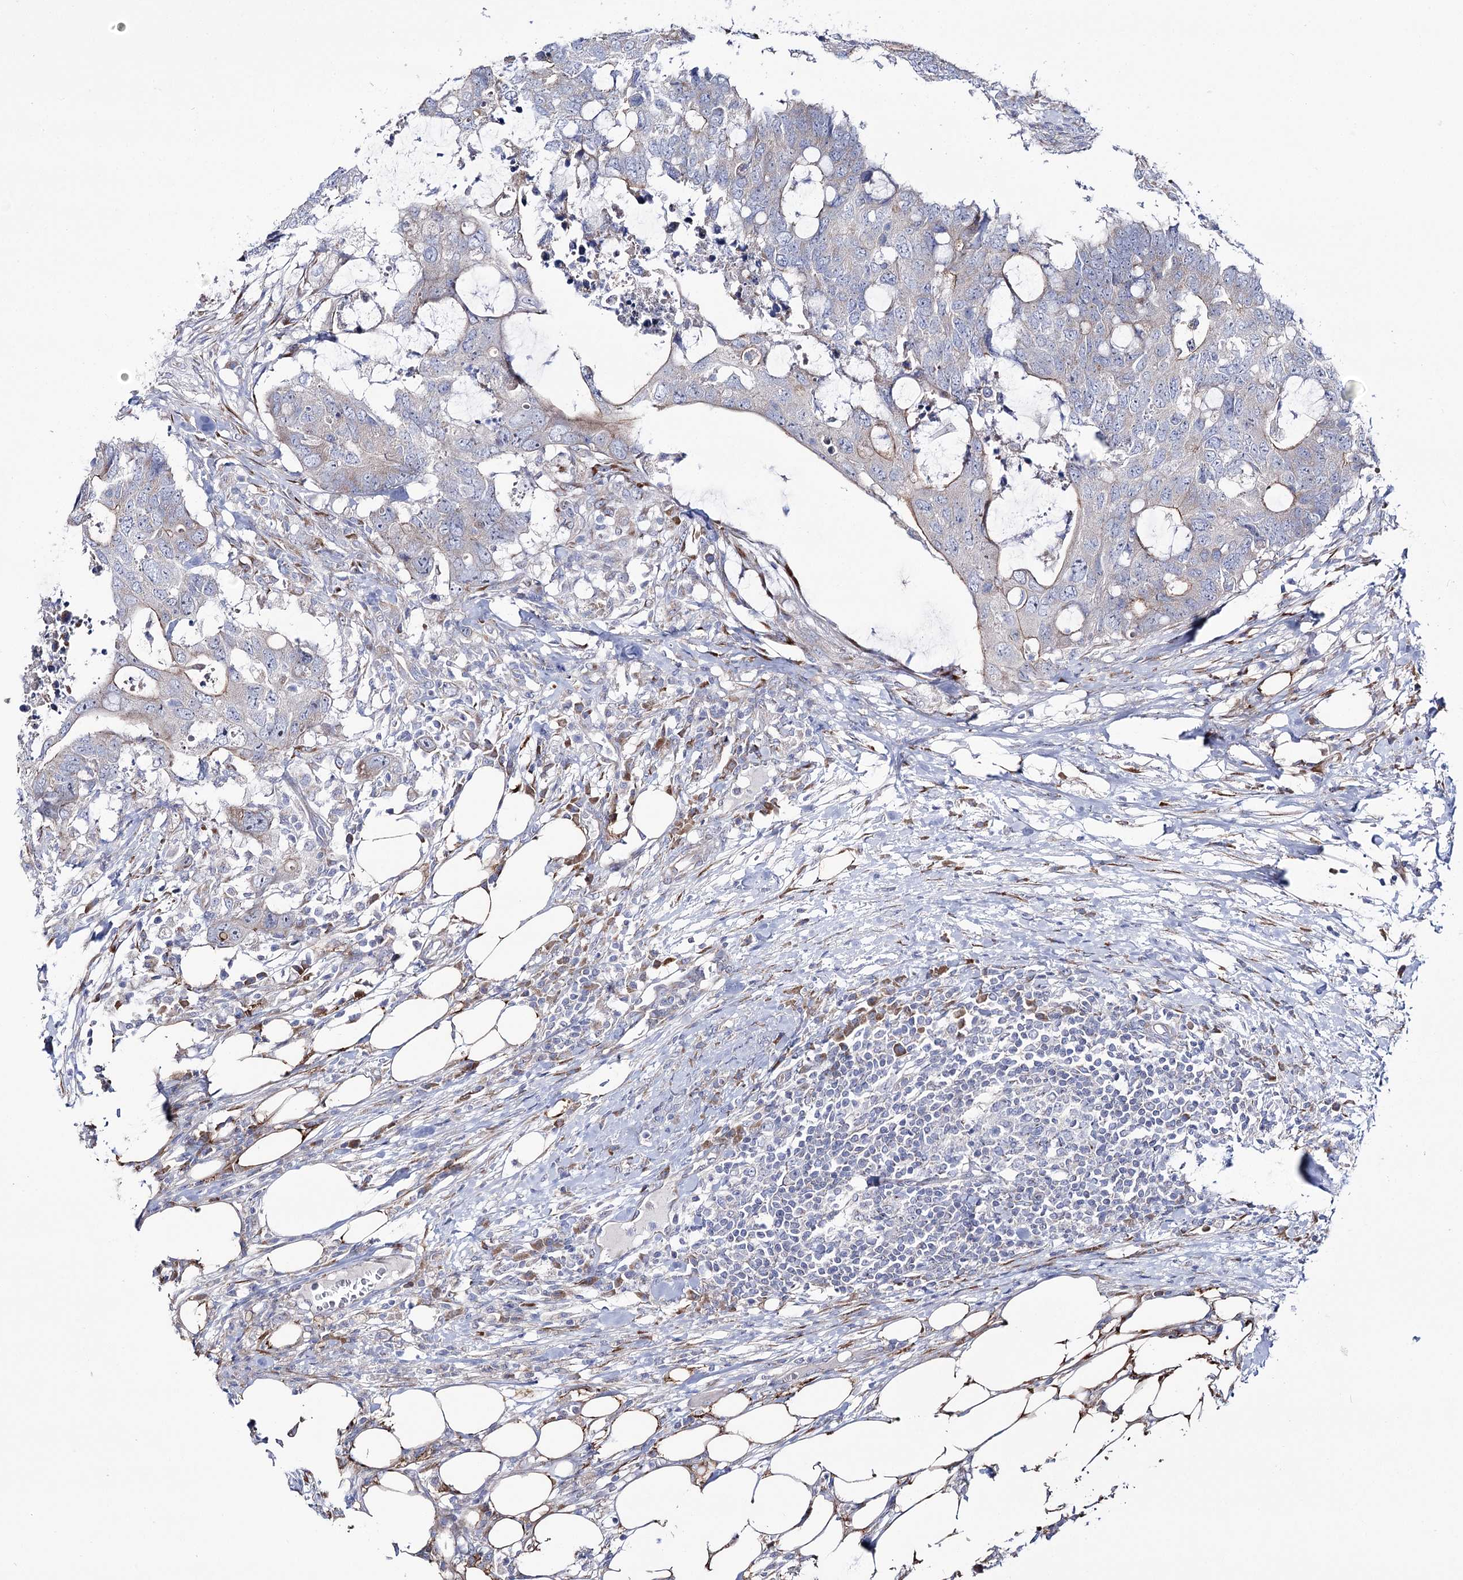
{"staining": {"intensity": "weak", "quantity": "<25%", "location": "cytoplasmic/membranous"}, "tissue": "colorectal cancer", "cell_type": "Tumor cells", "image_type": "cancer", "snomed": [{"axis": "morphology", "description": "Adenocarcinoma, NOS"}, {"axis": "topography", "description": "Colon"}], "caption": "The micrograph displays no significant expression in tumor cells of colorectal adenocarcinoma.", "gene": "METTL5", "patient": {"sex": "male", "age": 71}}